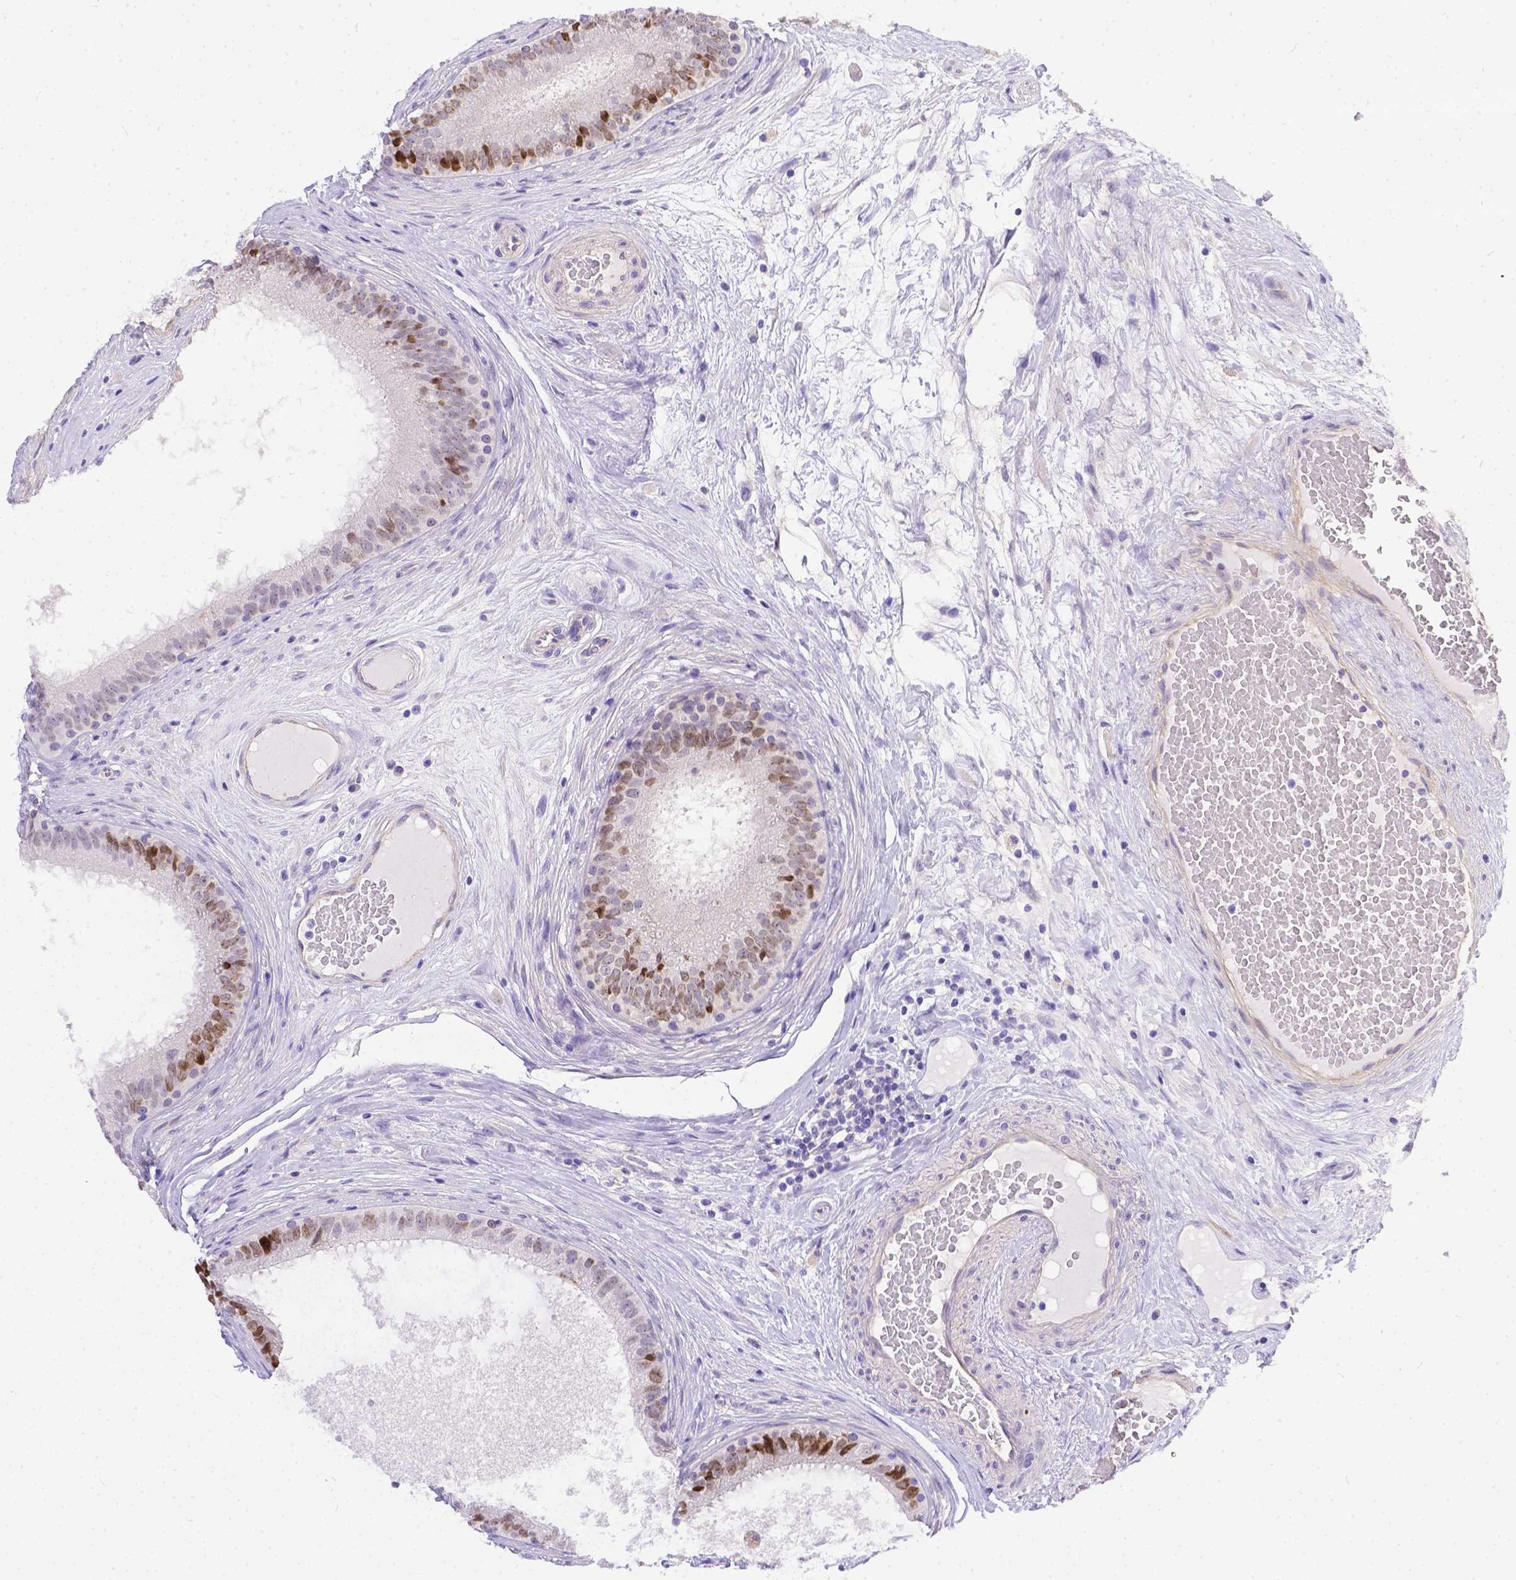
{"staining": {"intensity": "moderate", "quantity": "25%-75%", "location": "cytoplasmic/membranous,nuclear"}, "tissue": "epididymis", "cell_type": "Glandular cells", "image_type": "normal", "snomed": [{"axis": "morphology", "description": "Normal tissue, NOS"}, {"axis": "topography", "description": "Epididymis"}], "caption": "An immunohistochemistry histopathology image of normal tissue is shown. Protein staining in brown shows moderate cytoplasmic/membranous,nuclear positivity in epididymis within glandular cells.", "gene": "DLEC1", "patient": {"sex": "male", "age": 59}}